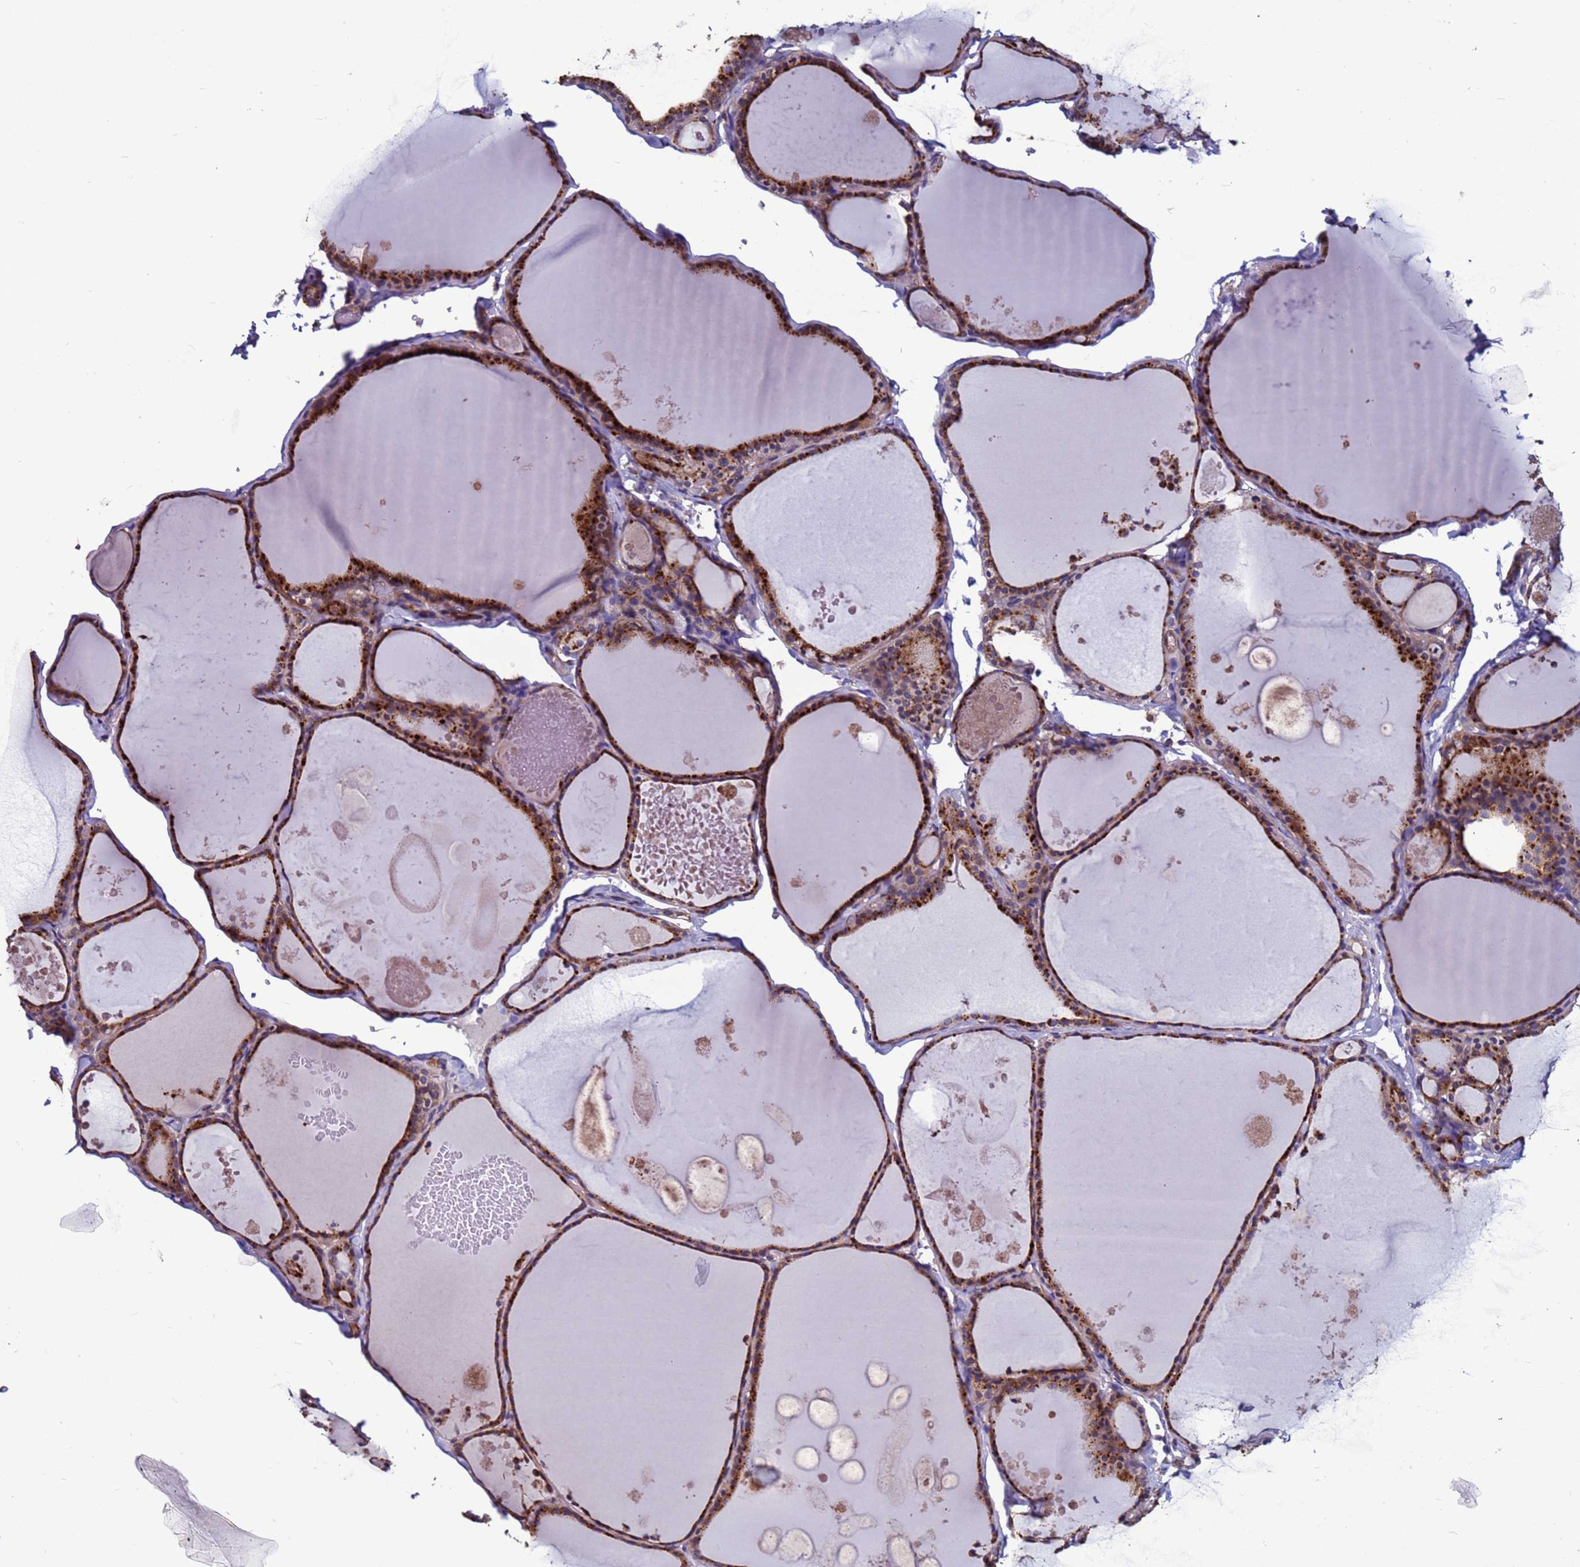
{"staining": {"intensity": "moderate", "quantity": ">75%", "location": "cytoplasmic/membranous"}, "tissue": "thyroid gland", "cell_type": "Glandular cells", "image_type": "normal", "snomed": [{"axis": "morphology", "description": "Normal tissue, NOS"}, {"axis": "topography", "description": "Thyroid gland"}], "caption": "Thyroid gland stained with immunohistochemistry (IHC) displays moderate cytoplasmic/membranous positivity in about >75% of glandular cells.", "gene": "CEP55", "patient": {"sex": "male", "age": 56}}